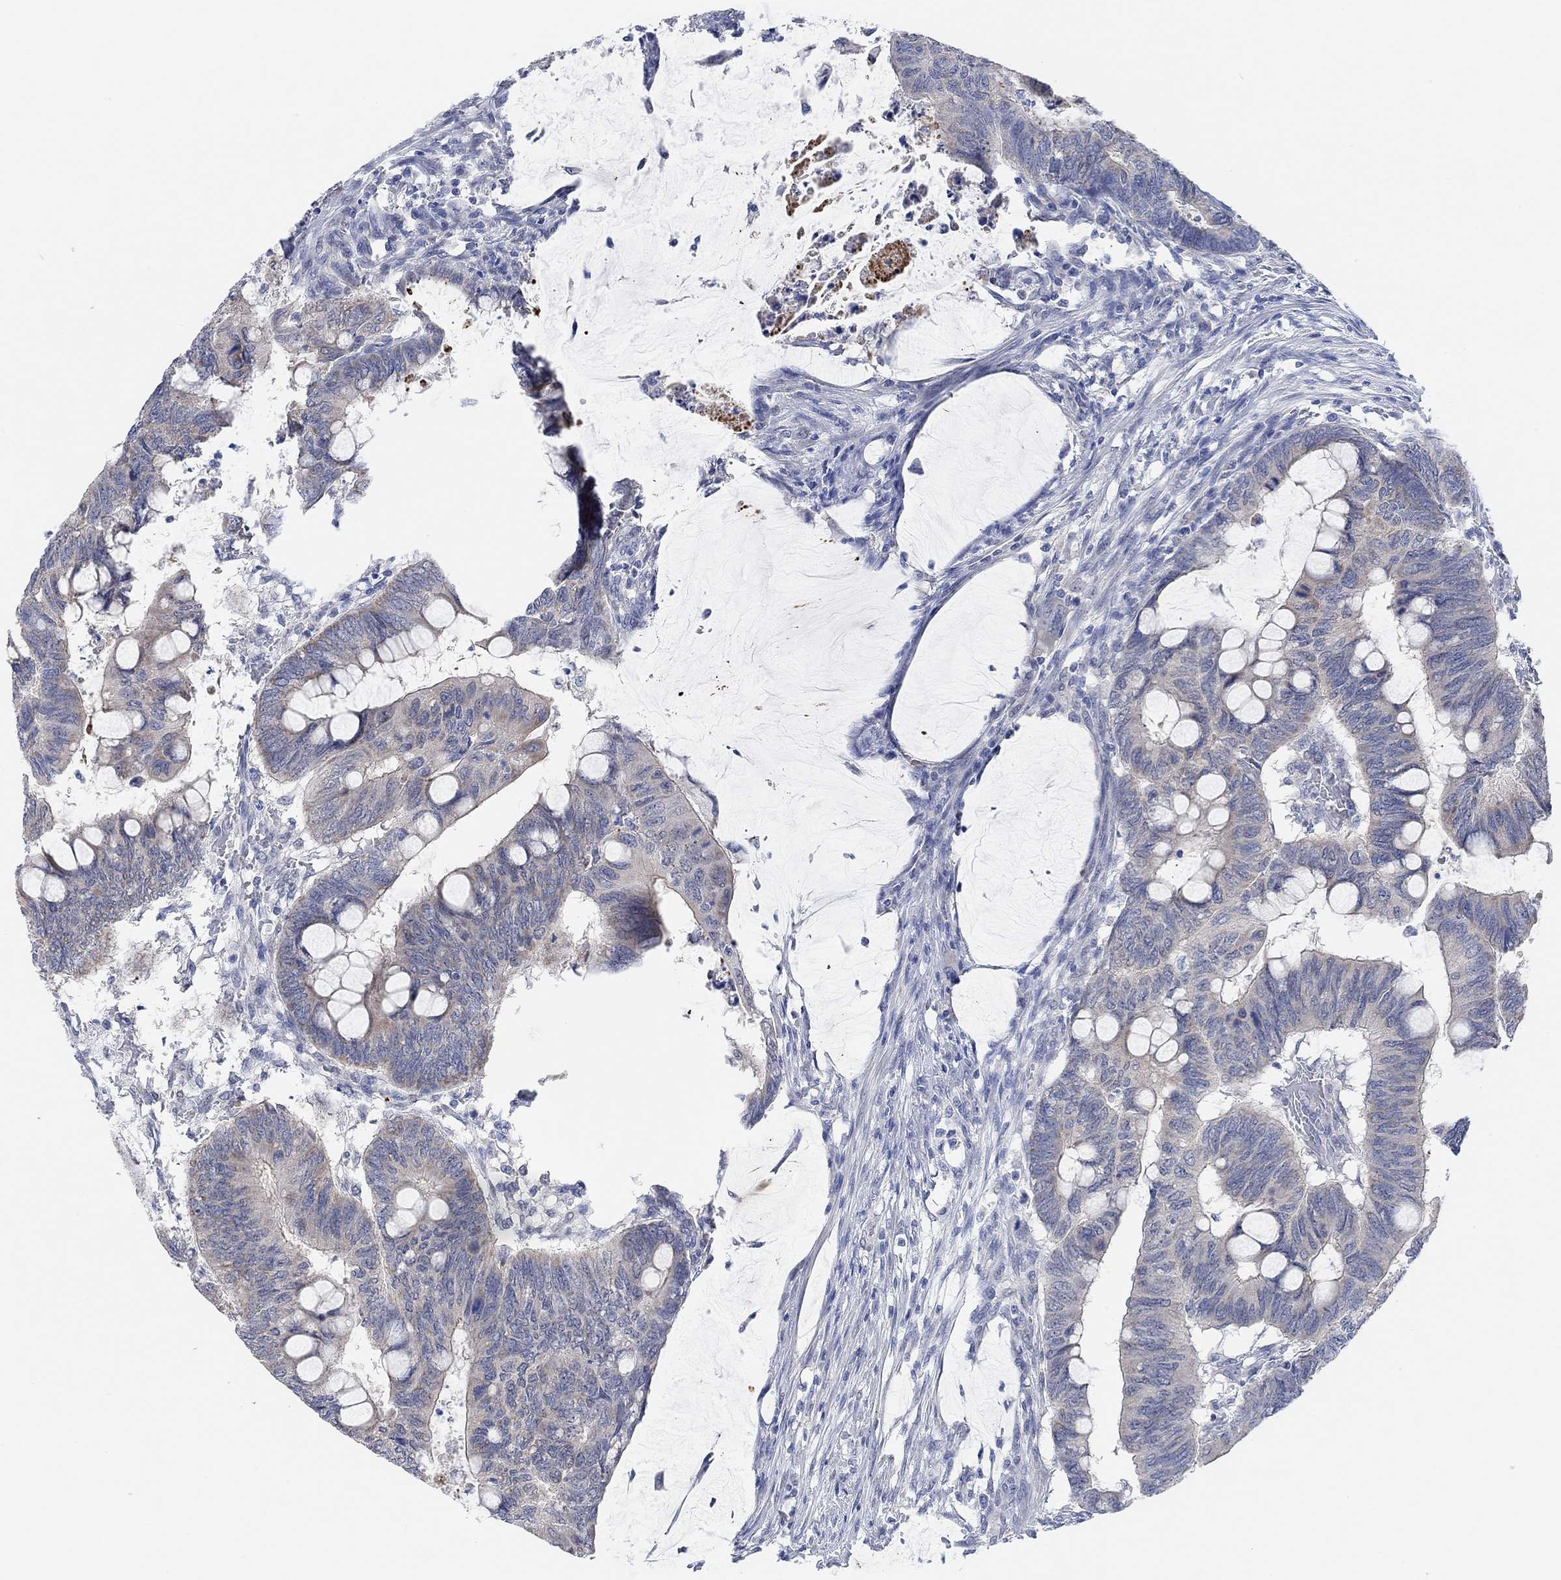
{"staining": {"intensity": "negative", "quantity": "none", "location": "none"}, "tissue": "colorectal cancer", "cell_type": "Tumor cells", "image_type": "cancer", "snomed": [{"axis": "morphology", "description": "Normal tissue, NOS"}, {"axis": "morphology", "description": "Adenocarcinoma, NOS"}, {"axis": "topography", "description": "Rectum"}, {"axis": "topography", "description": "Peripheral nerve tissue"}], "caption": "Immunohistochemical staining of adenocarcinoma (colorectal) shows no significant positivity in tumor cells. (Immunohistochemistry, brightfield microscopy, high magnification).", "gene": "RIMS1", "patient": {"sex": "male", "age": 92}}